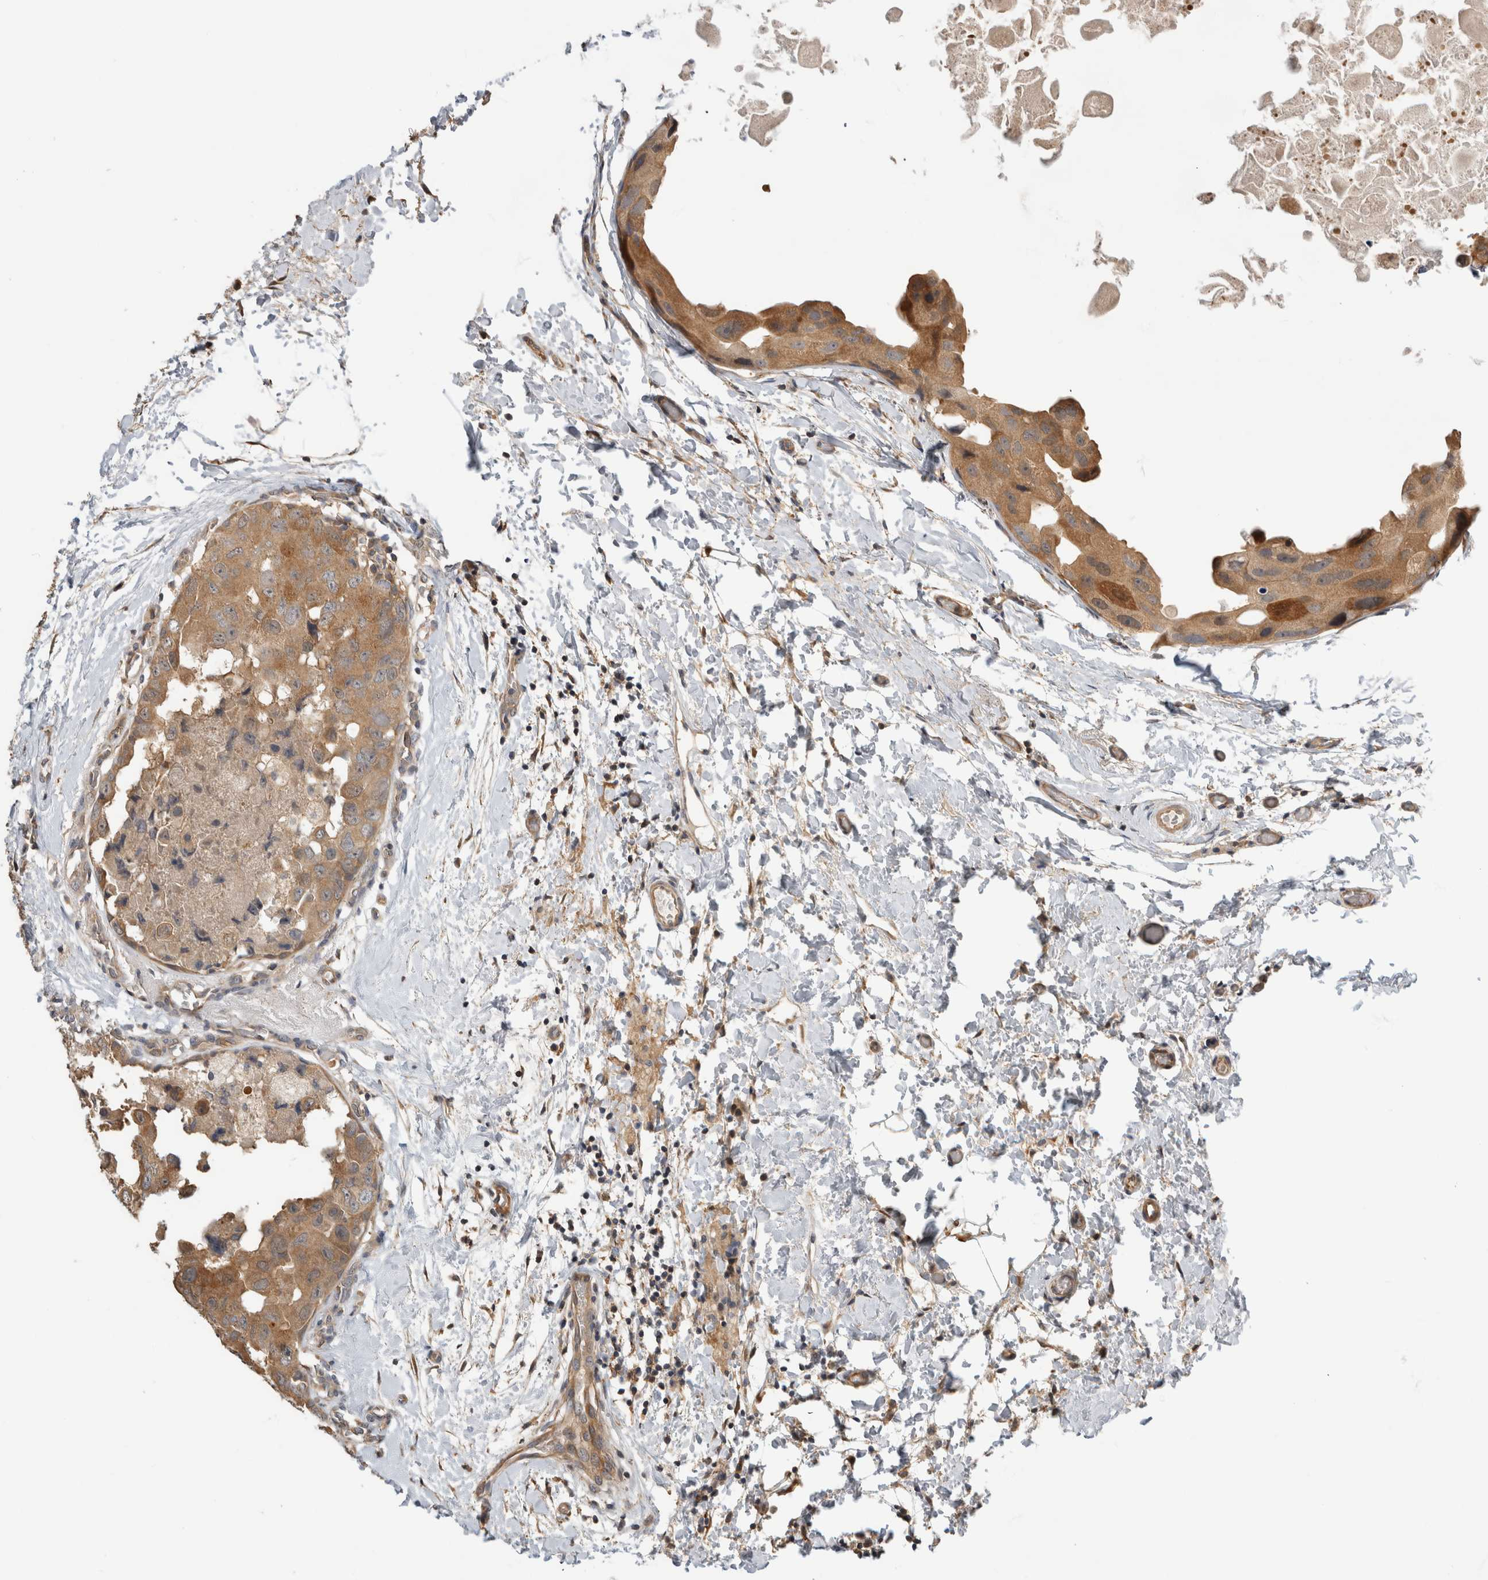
{"staining": {"intensity": "moderate", "quantity": ">75%", "location": "cytoplasmic/membranous"}, "tissue": "breast cancer", "cell_type": "Tumor cells", "image_type": "cancer", "snomed": [{"axis": "morphology", "description": "Duct carcinoma"}, {"axis": "topography", "description": "Breast"}], "caption": "High-power microscopy captured an IHC photomicrograph of breast cancer (infiltrating ductal carcinoma), revealing moderate cytoplasmic/membranous staining in about >75% of tumor cells.", "gene": "PGM1", "patient": {"sex": "female", "age": 62}}